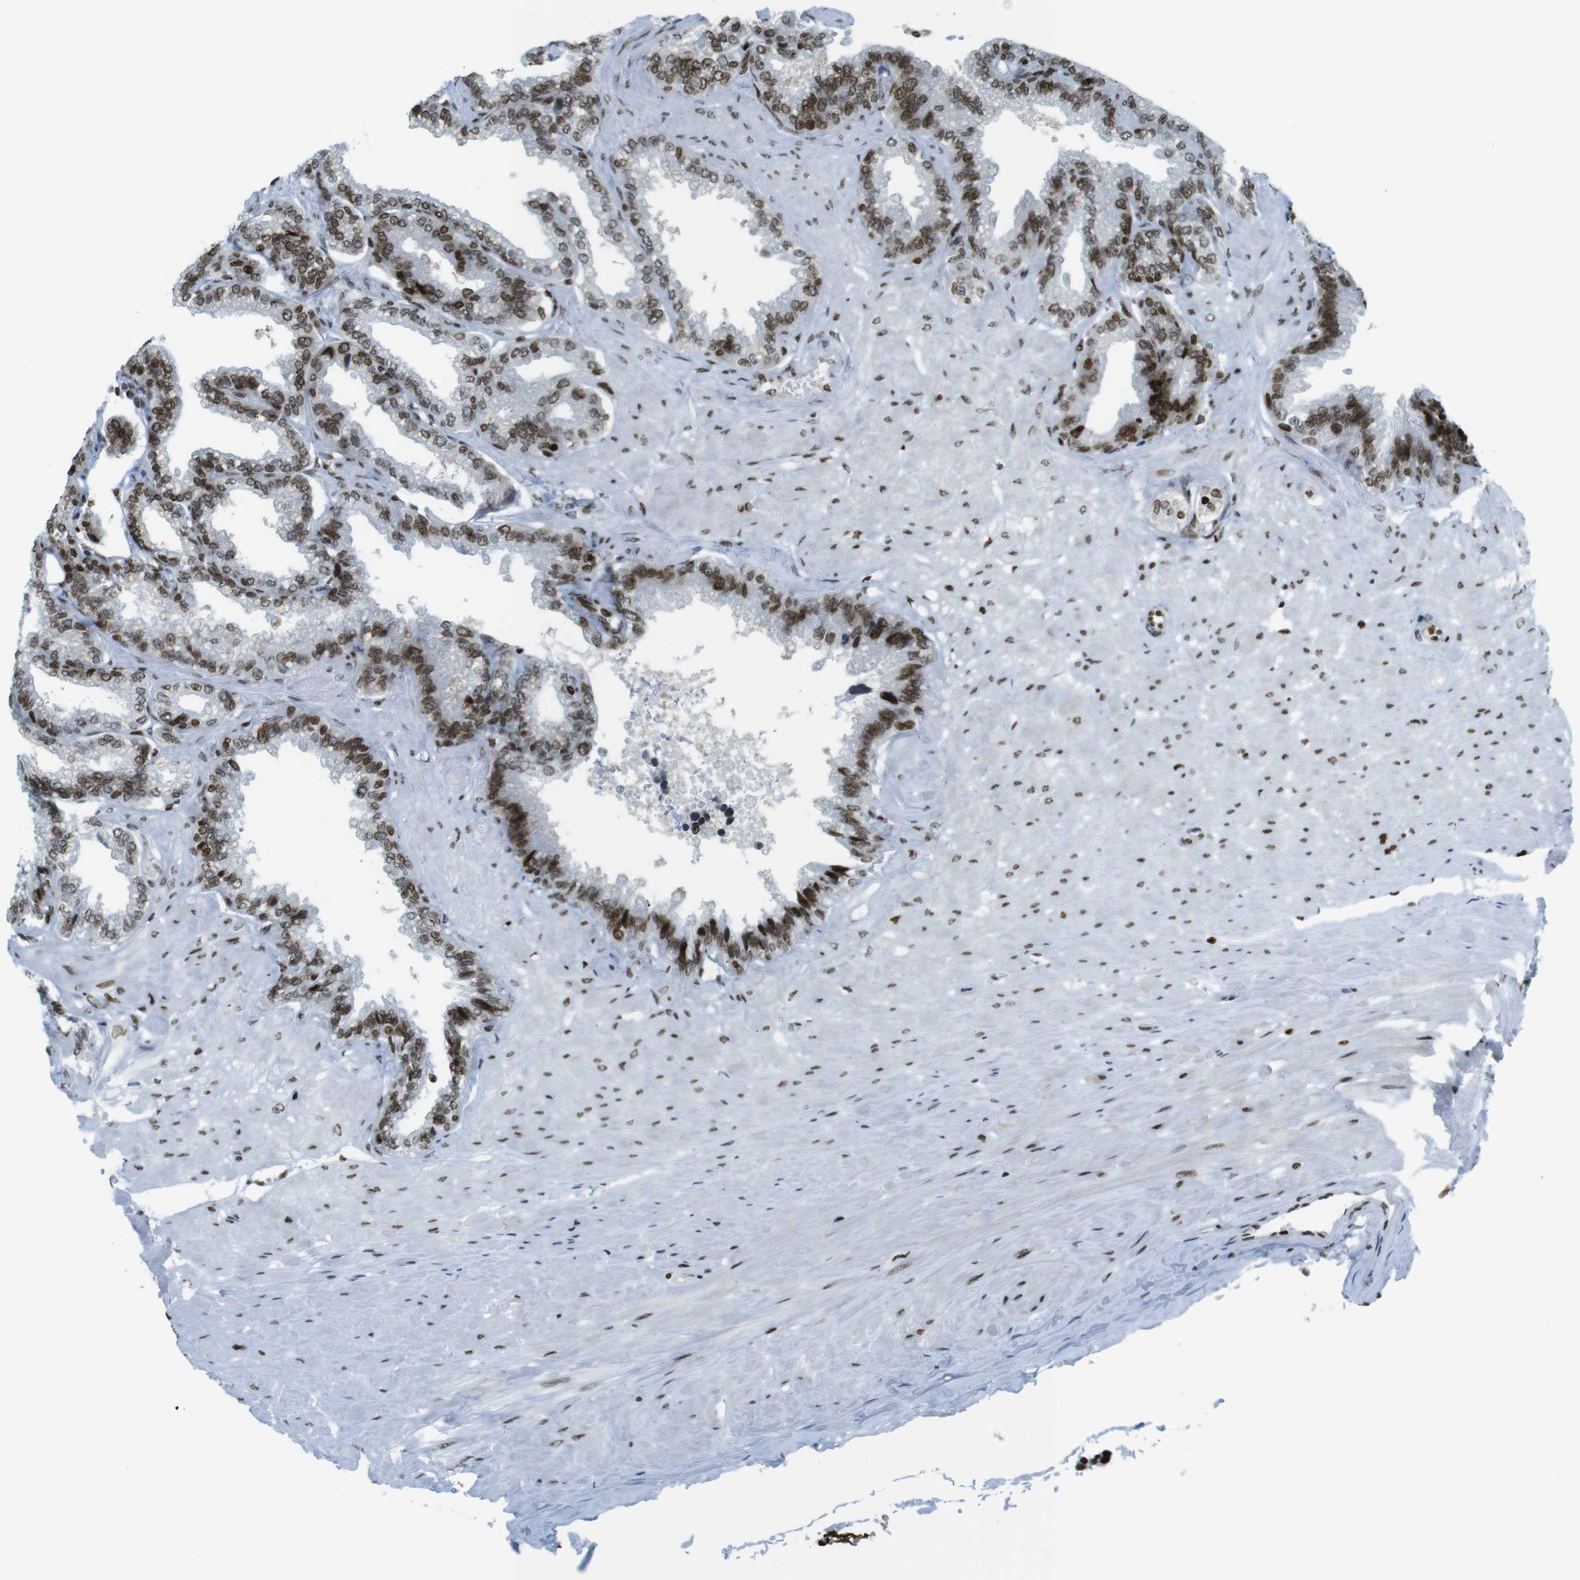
{"staining": {"intensity": "strong", "quantity": ">75%", "location": "nuclear"}, "tissue": "seminal vesicle", "cell_type": "Glandular cells", "image_type": "normal", "snomed": [{"axis": "morphology", "description": "Normal tissue, NOS"}, {"axis": "topography", "description": "Seminal veicle"}], "caption": "A brown stain shows strong nuclear expression of a protein in glandular cells of normal human seminal vesicle. (DAB (3,3'-diaminobenzidine) IHC, brown staining for protein, blue staining for nuclei).", "gene": "H2AC8", "patient": {"sex": "male", "age": 46}}